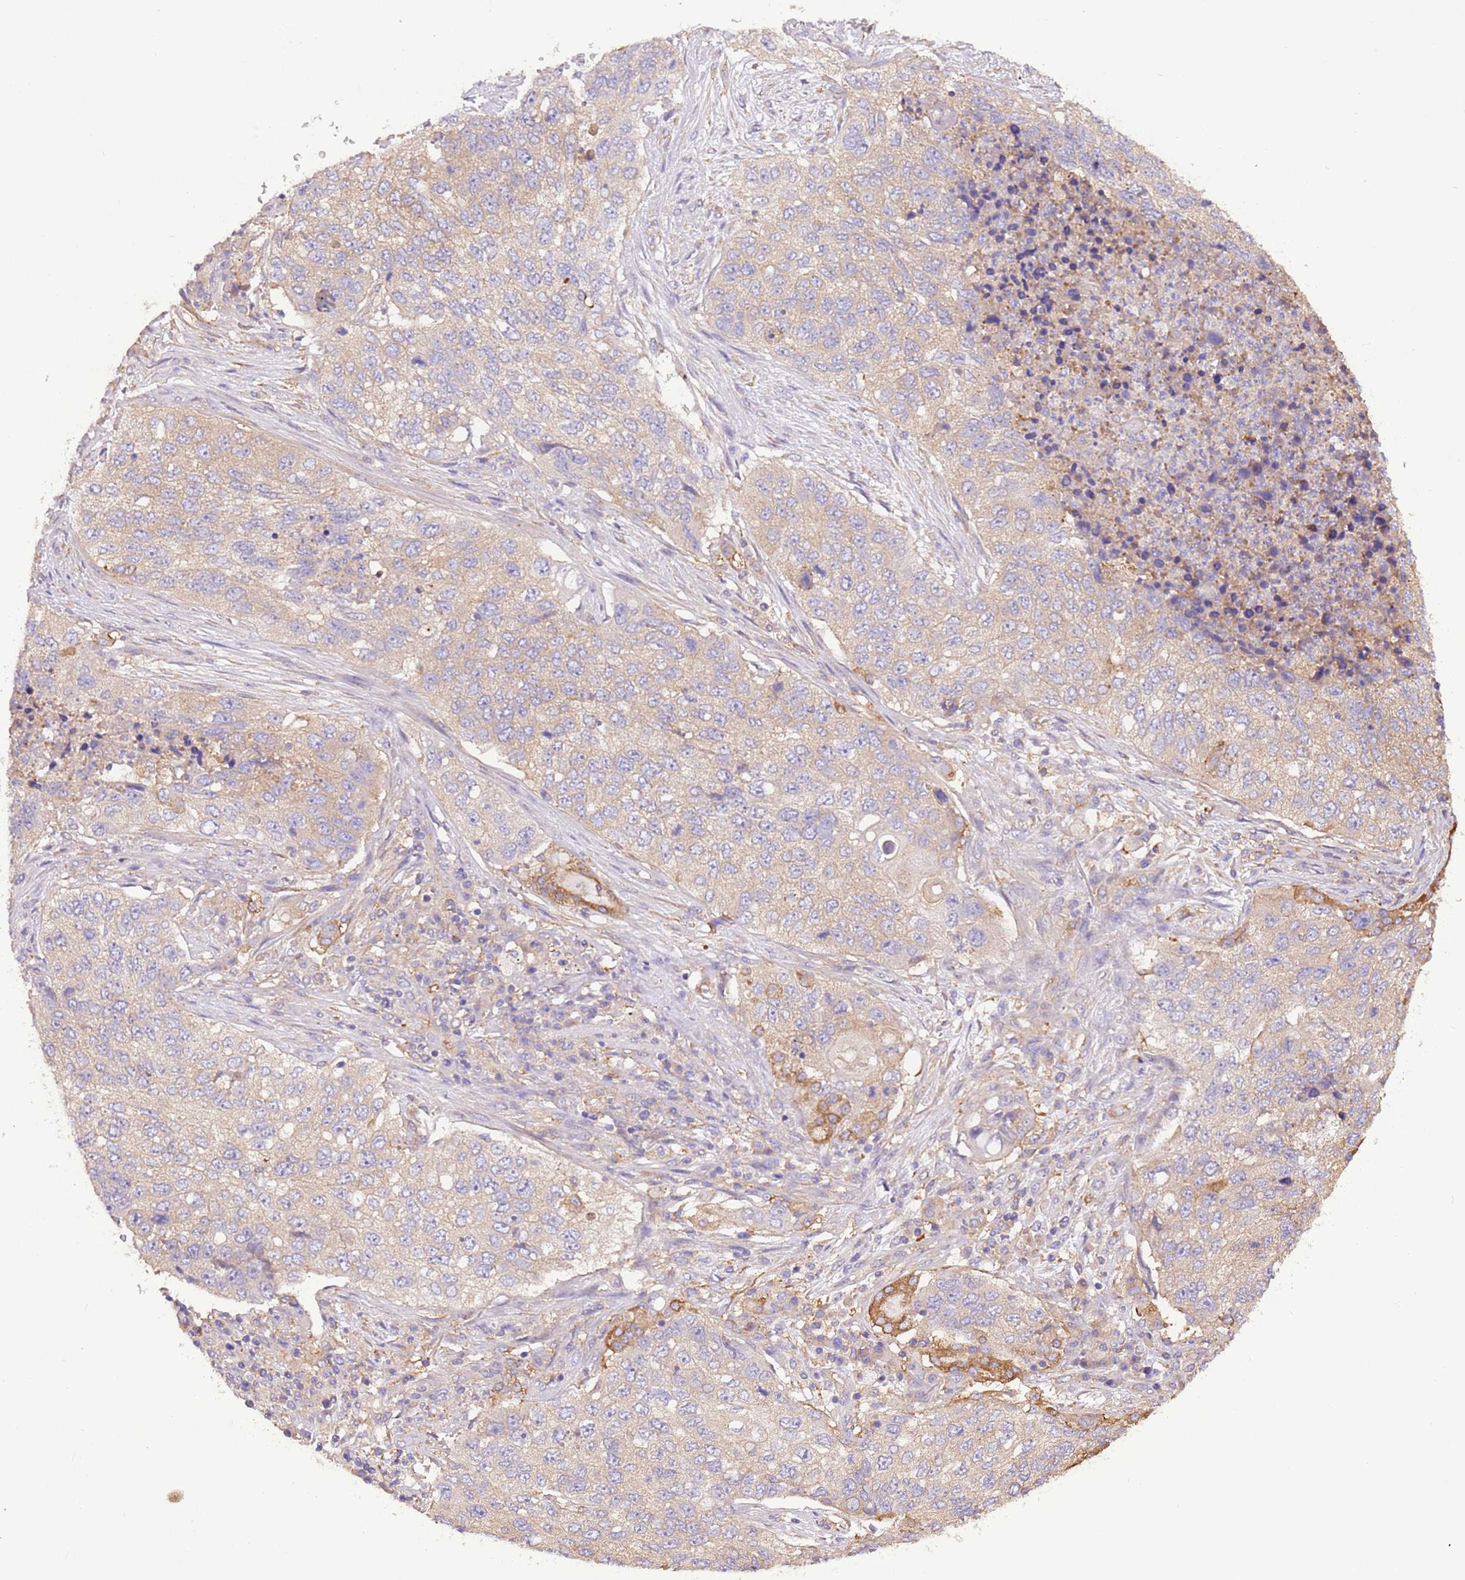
{"staining": {"intensity": "weak", "quantity": "<25%", "location": "cytoplasmic/membranous"}, "tissue": "lung cancer", "cell_type": "Tumor cells", "image_type": "cancer", "snomed": [{"axis": "morphology", "description": "Squamous cell carcinoma, NOS"}, {"axis": "topography", "description": "Lung"}], "caption": "An image of squamous cell carcinoma (lung) stained for a protein shows no brown staining in tumor cells.", "gene": "NAALADL1", "patient": {"sex": "female", "age": 63}}